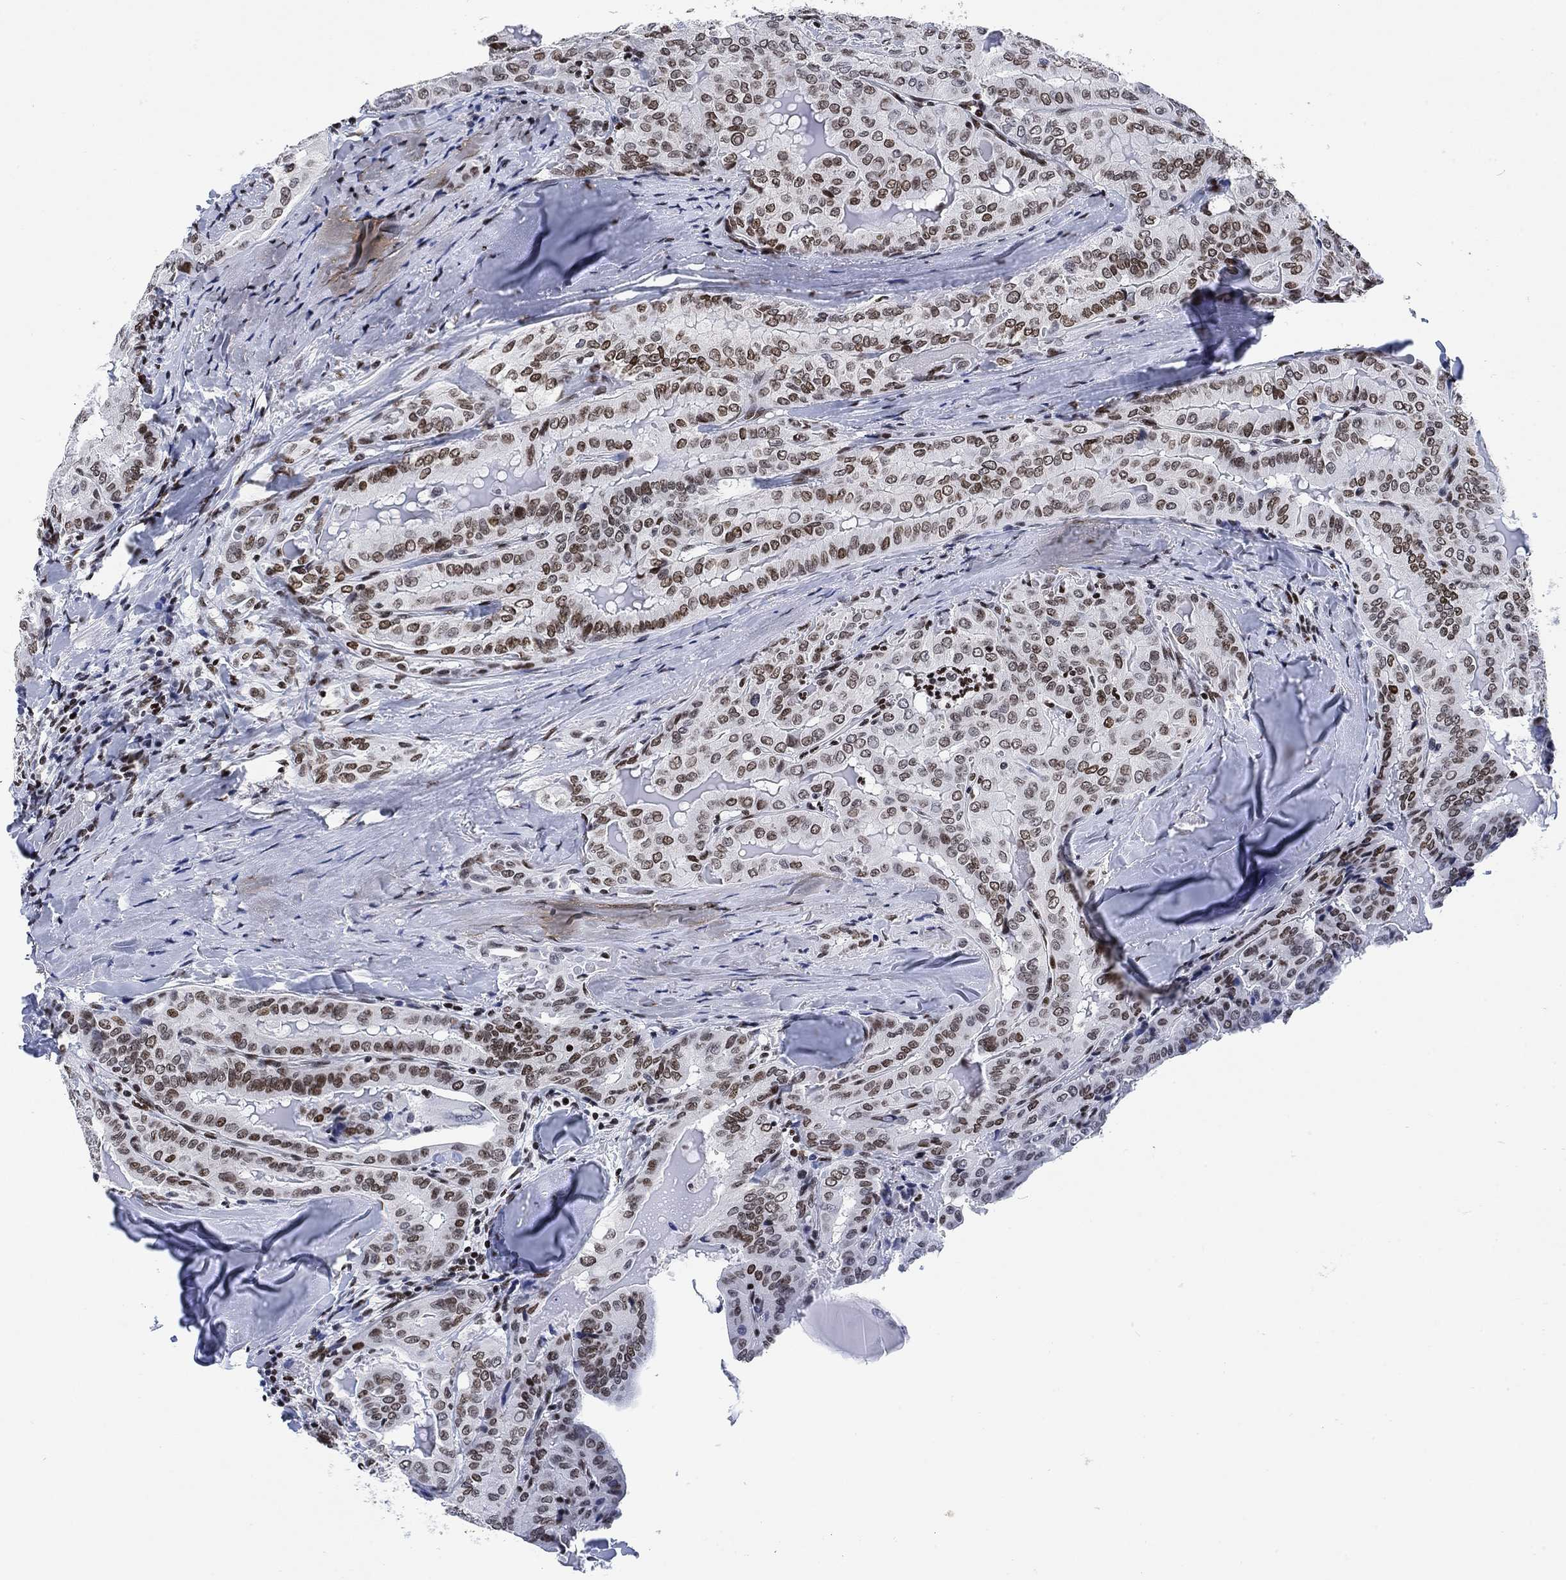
{"staining": {"intensity": "moderate", "quantity": ">75%", "location": "nuclear"}, "tissue": "thyroid cancer", "cell_type": "Tumor cells", "image_type": "cancer", "snomed": [{"axis": "morphology", "description": "Papillary adenocarcinoma, NOS"}, {"axis": "topography", "description": "Thyroid gland"}], "caption": "Papillary adenocarcinoma (thyroid) stained with immunohistochemistry (IHC) exhibits moderate nuclear positivity in approximately >75% of tumor cells. (DAB (3,3'-diaminobenzidine) IHC with brightfield microscopy, high magnification).", "gene": "H1-10", "patient": {"sex": "female", "age": 68}}